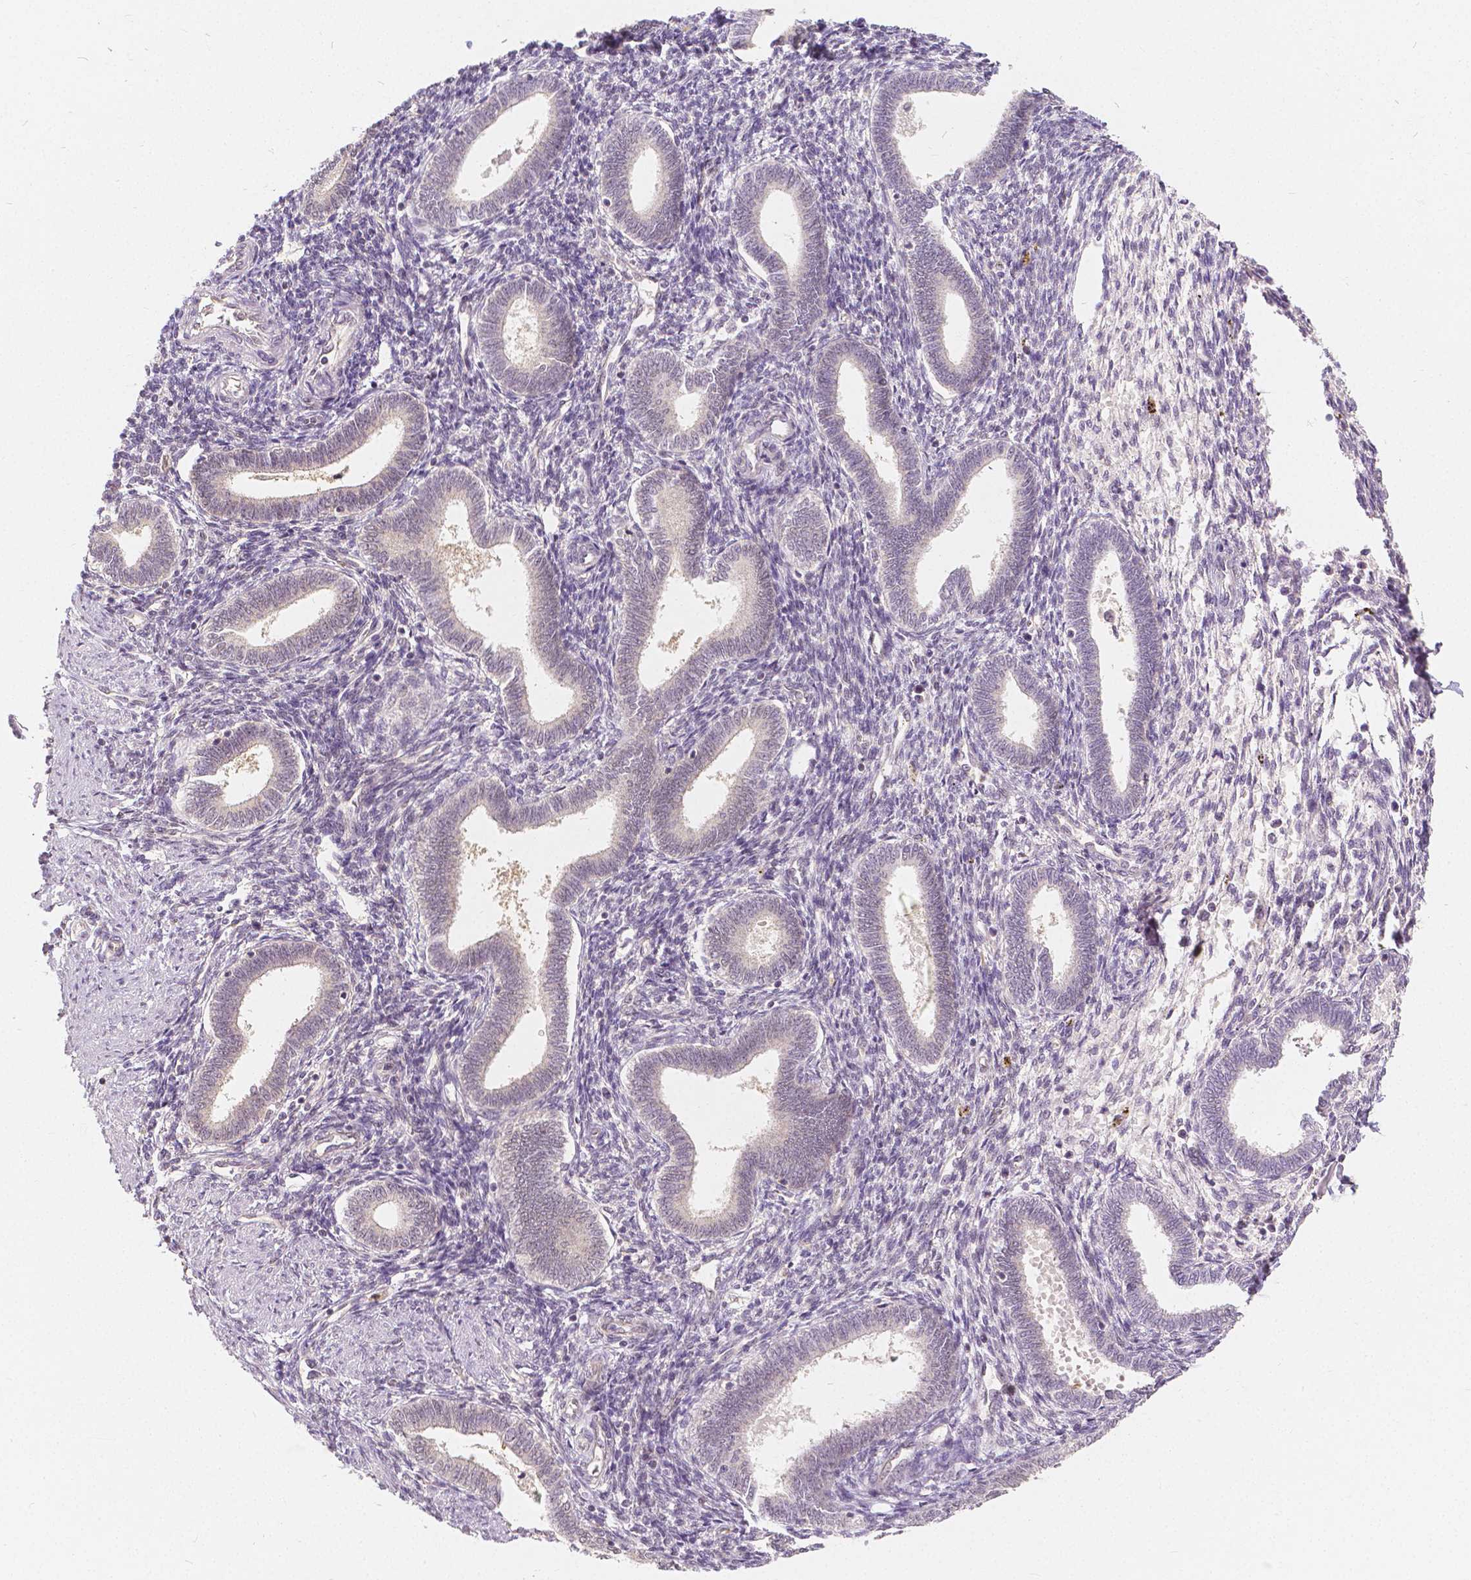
{"staining": {"intensity": "negative", "quantity": "none", "location": "none"}, "tissue": "endometrium", "cell_type": "Cells in endometrial stroma", "image_type": "normal", "snomed": [{"axis": "morphology", "description": "Normal tissue, NOS"}, {"axis": "topography", "description": "Endometrium"}], "caption": "Immunohistochemical staining of unremarkable endometrium exhibits no significant staining in cells in endometrial stroma.", "gene": "NAPRT", "patient": {"sex": "female", "age": 42}}